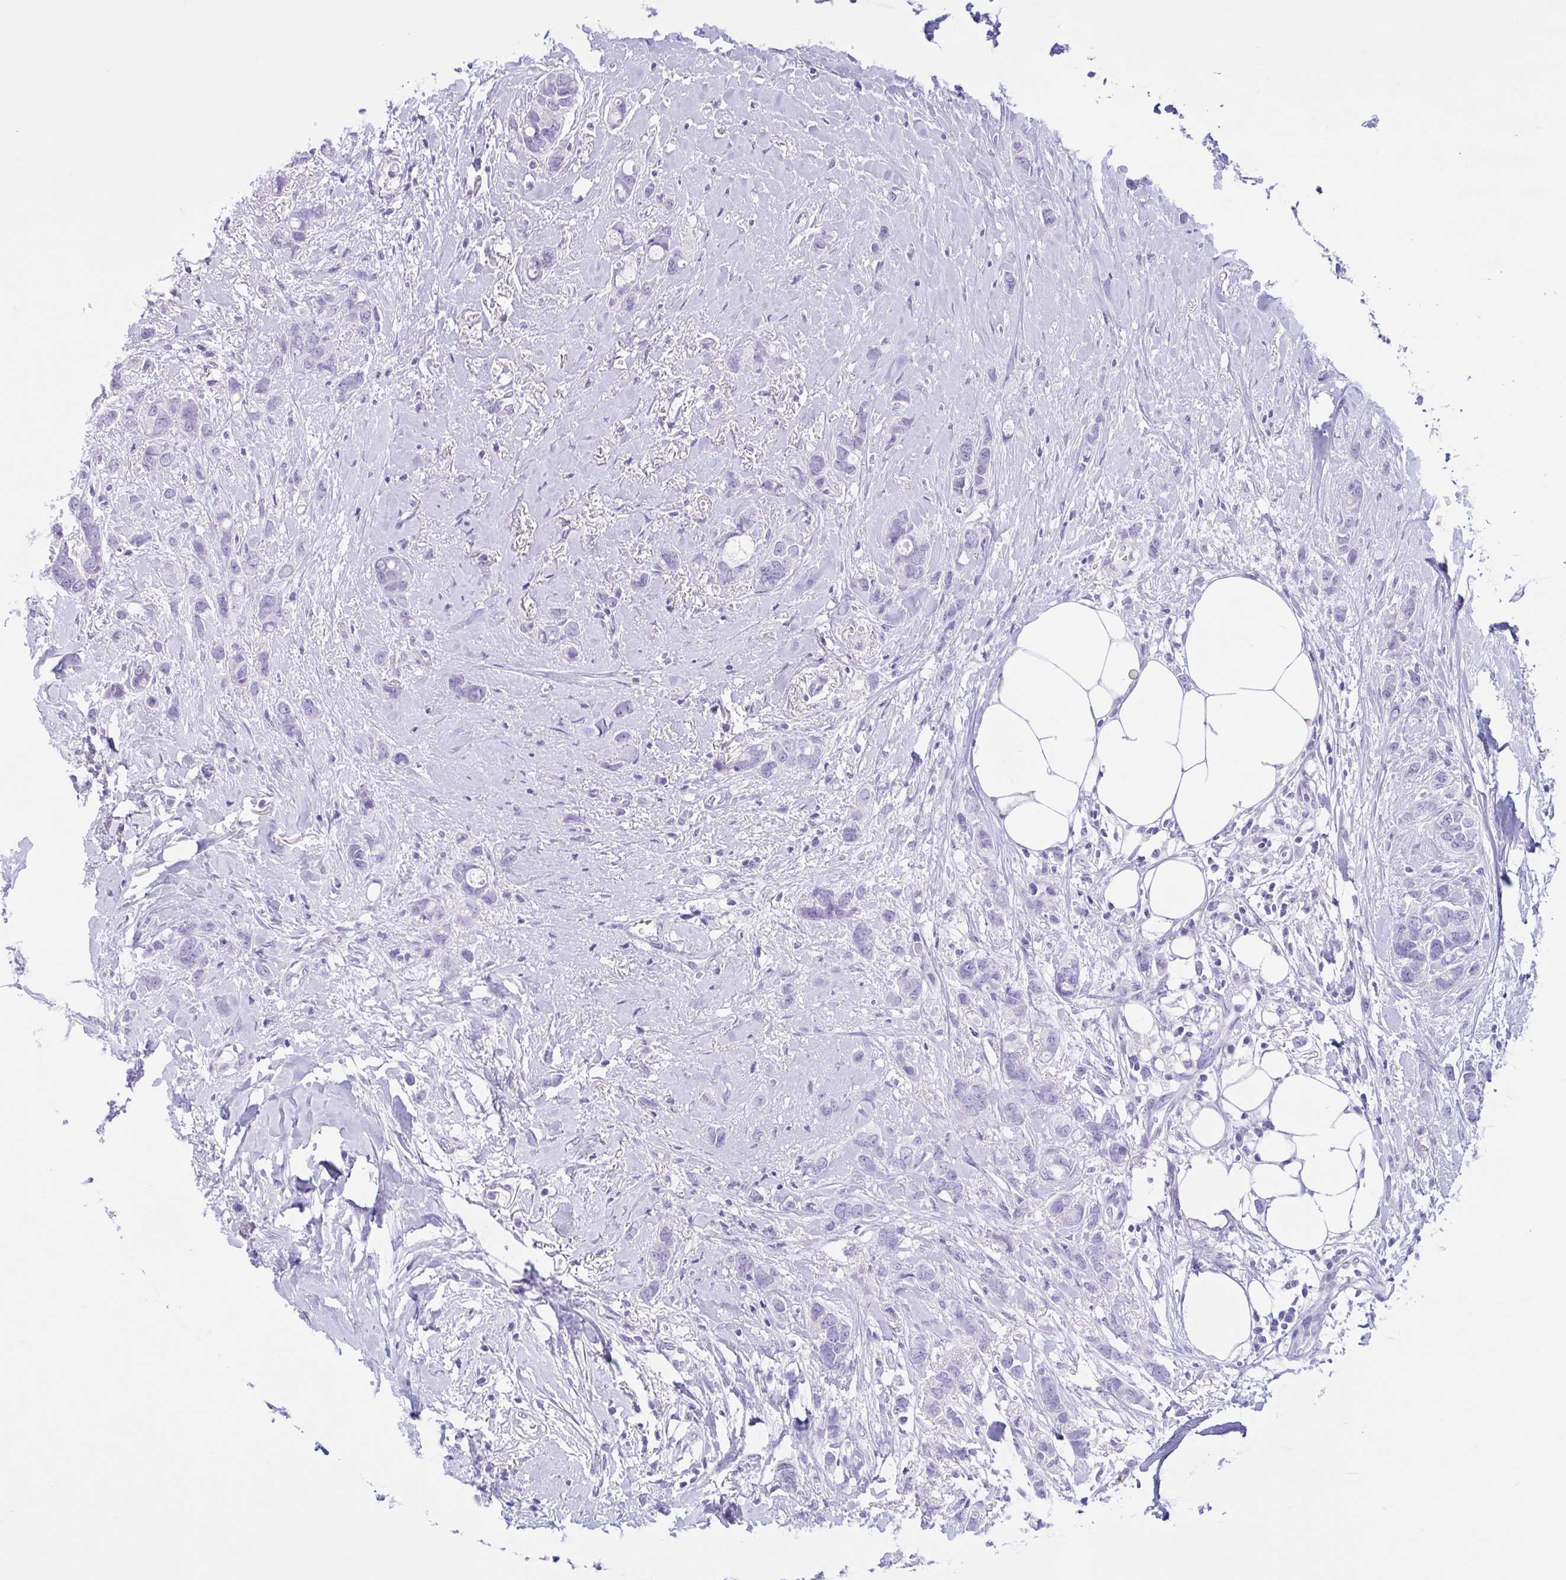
{"staining": {"intensity": "negative", "quantity": "none", "location": "none"}, "tissue": "breast cancer", "cell_type": "Tumor cells", "image_type": "cancer", "snomed": [{"axis": "morphology", "description": "Lobular carcinoma"}, {"axis": "topography", "description": "Breast"}], "caption": "High power microscopy histopathology image of an immunohistochemistry photomicrograph of lobular carcinoma (breast), revealing no significant positivity in tumor cells.", "gene": "ZNF319", "patient": {"sex": "female", "age": 91}}